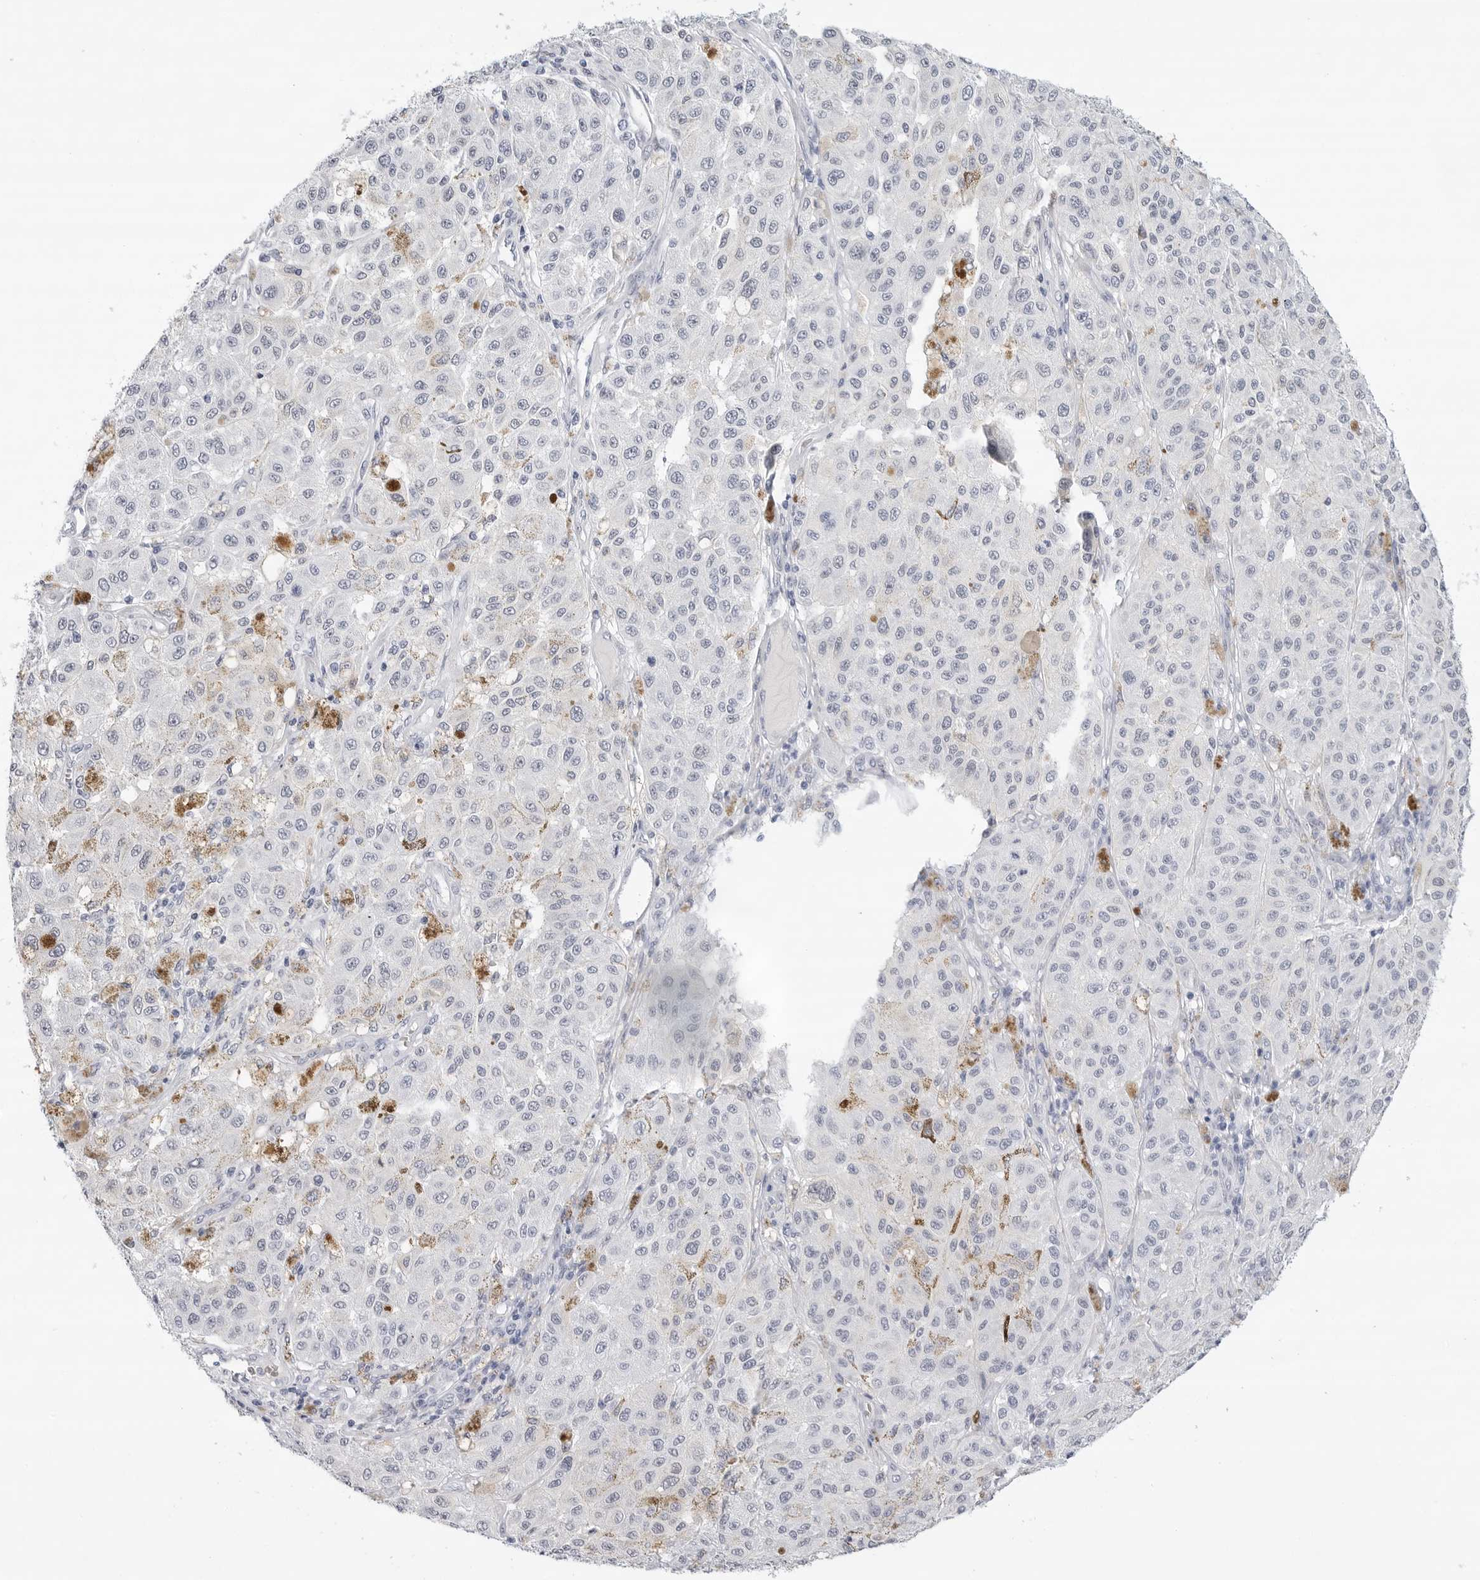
{"staining": {"intensity": "negative", "quantity": "none", "location": "none"}, "tissue": "melanoma", "cell_type": "Tumor cells", "image_type": "cancer", "snomed": [{"axis": "morphology", "description": "Malignant melanoma, NOS"}, {"axis": "topography", "description": "Skin"}], "caption": "Immunohistochemistry (IHC) photomicrograph of melanoma stained for a protein (brown), which exhibits no staining in tumor cells.", "gene": "SLC19A1", "patient": {"sex": "female", "age": 64}}